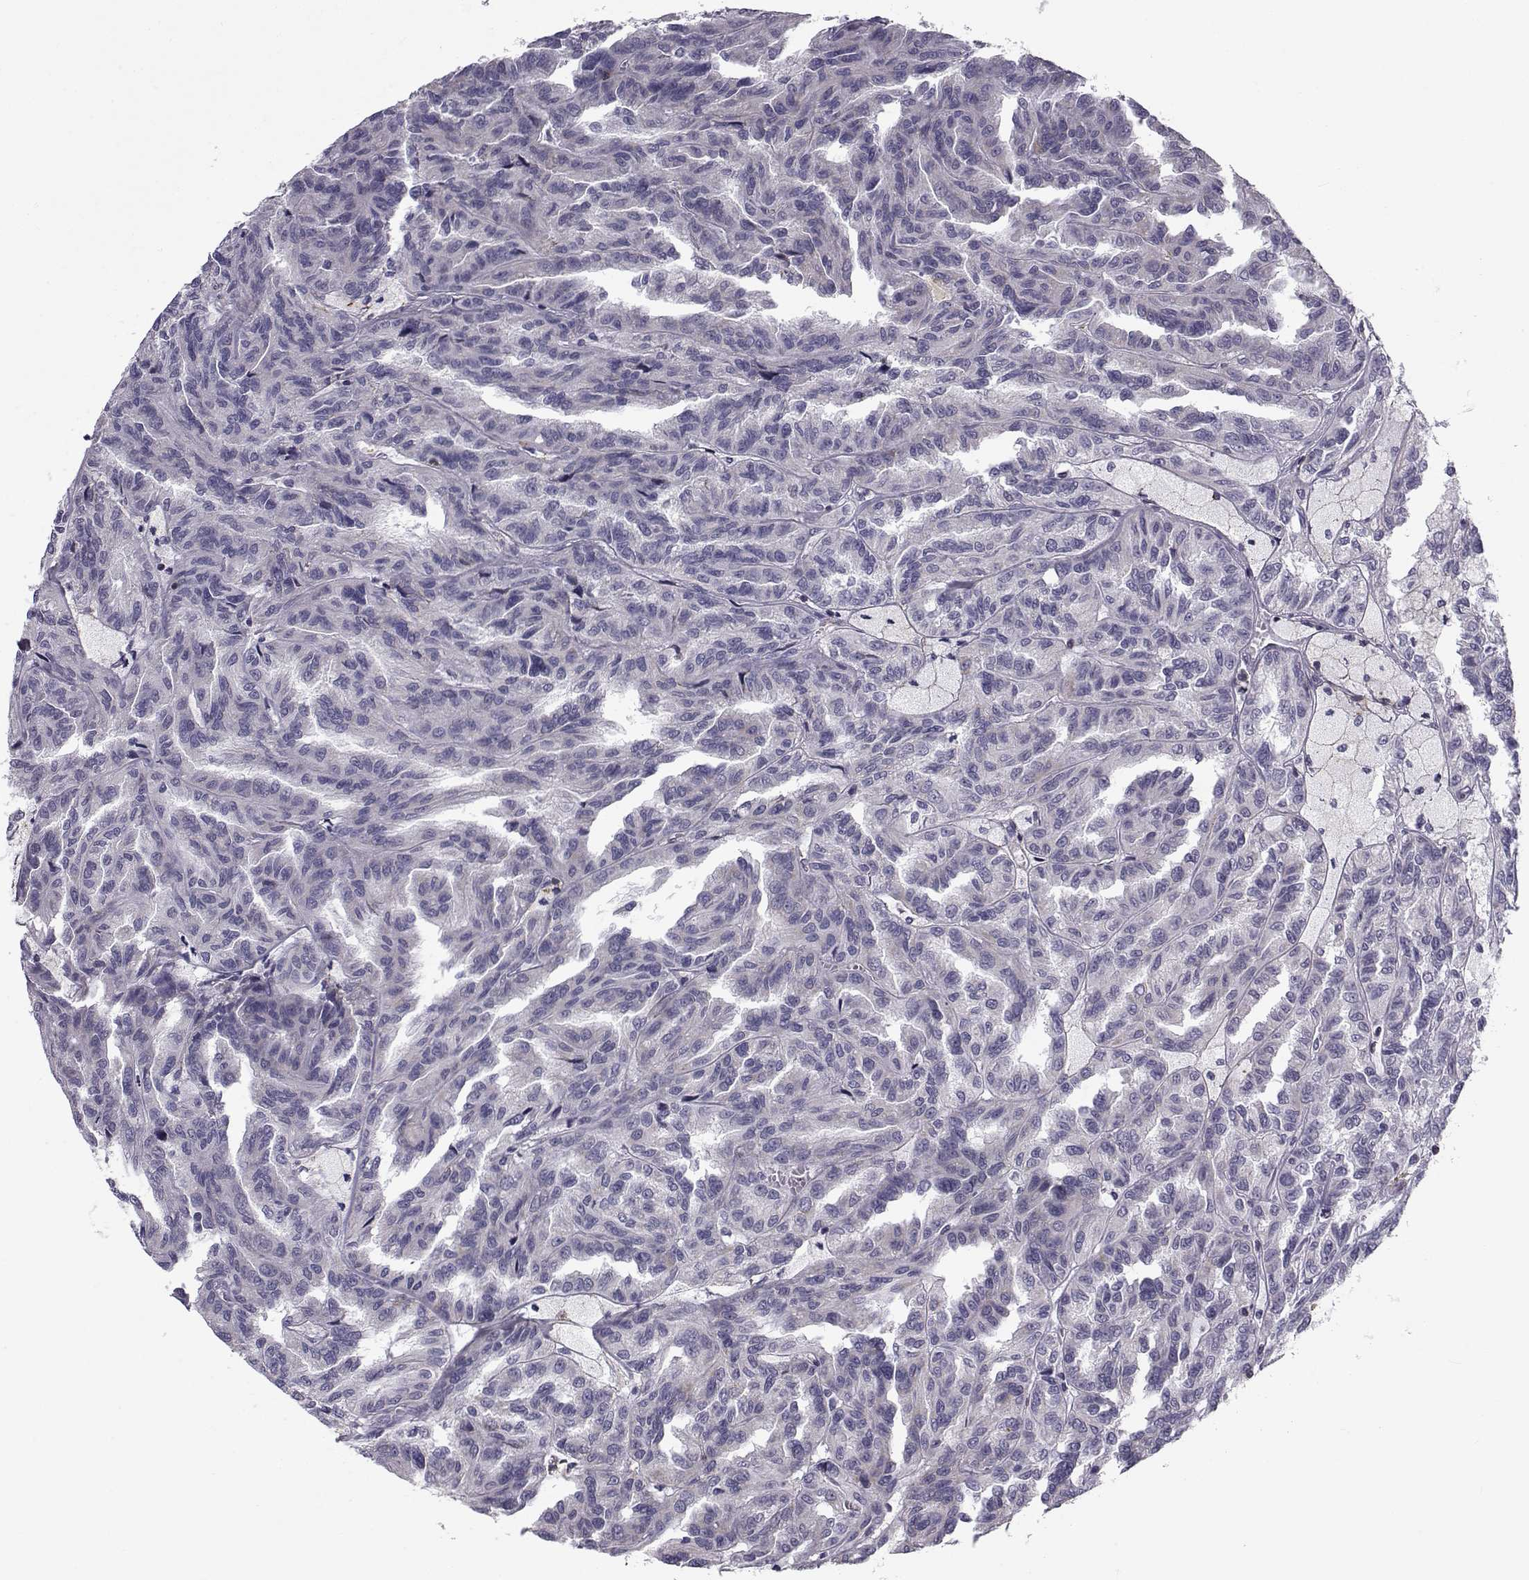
{"staining": {"intensity": "negative", "quantity": "none", "location": "none"}, "tissue": "renal cancer", "cell_type": "Tumor cells", "image_type": "cancer", "snomed": [{"axis": "morphology", "description": "Adenocarcinoma, NOS"}, {"axis": "topography", "description": "Kidney"}], "caption": "Human renal cancer stained for a protein using IHC reveals no expression in tumor cells.", "gene": "LRRC27", "patient": {"sex": "male", "age": 79}}